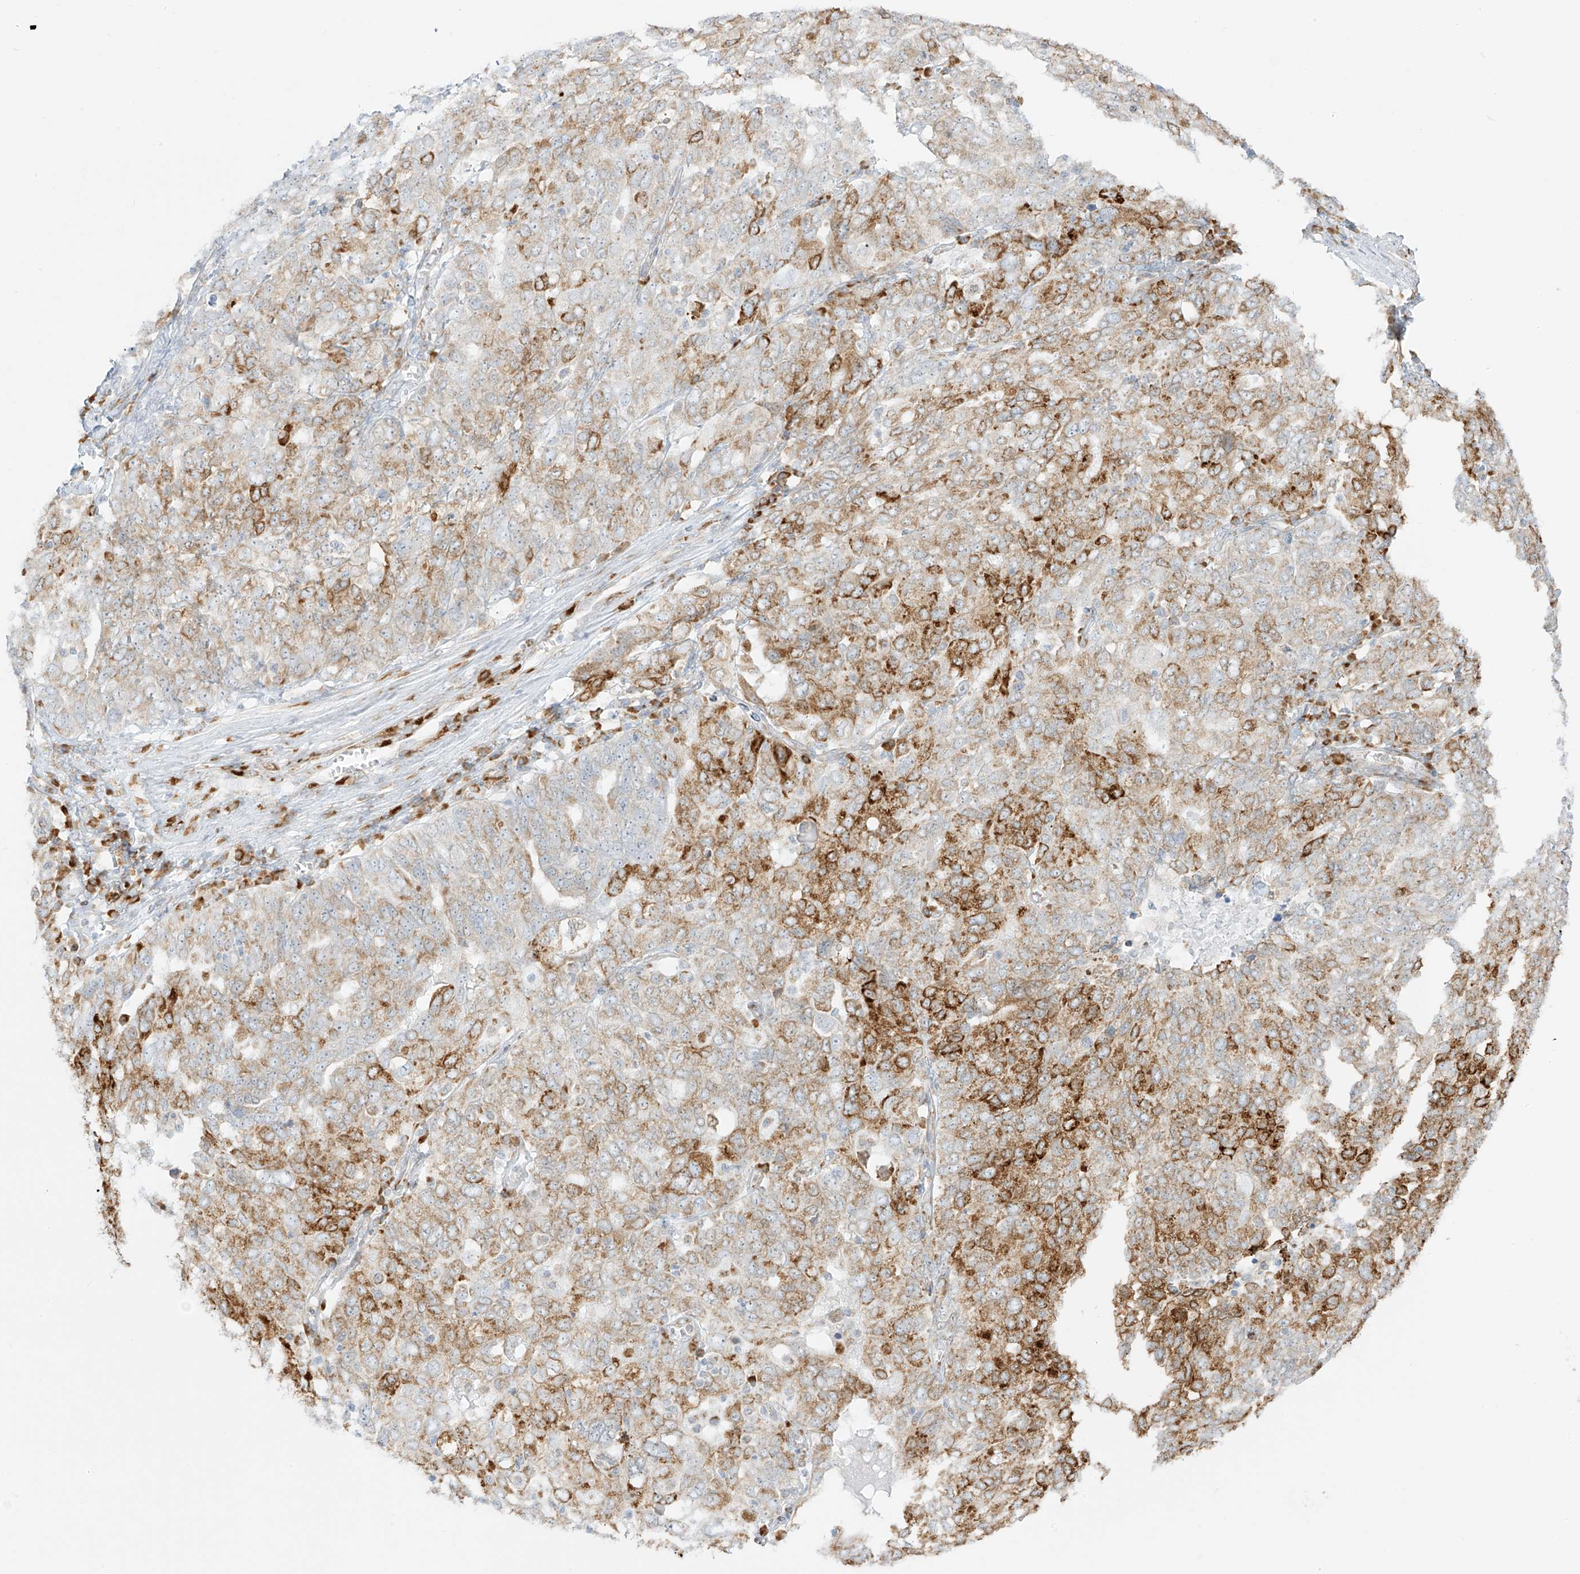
{"staining": {"intensity": "moderate", "quantity": ">75%", "location": "cytoplasmic/membranous"}, "tissue": "ovarian cancer", "cell_type": "Tumor cells", "image_type": "cancer", "snomed": [{"axis": "morphology", "description": "Carcinoma, endometroid"}, {"axis": "topography", "description": "Ovary"}], "caption": "Ovarian cancer (endometroid carcinoma) stained for a protein shows moderate cytoplasmic/membranous positivity in tumor cells.", "gene": "LRRC59", "patient": {"sex": "female", "age": 62}}